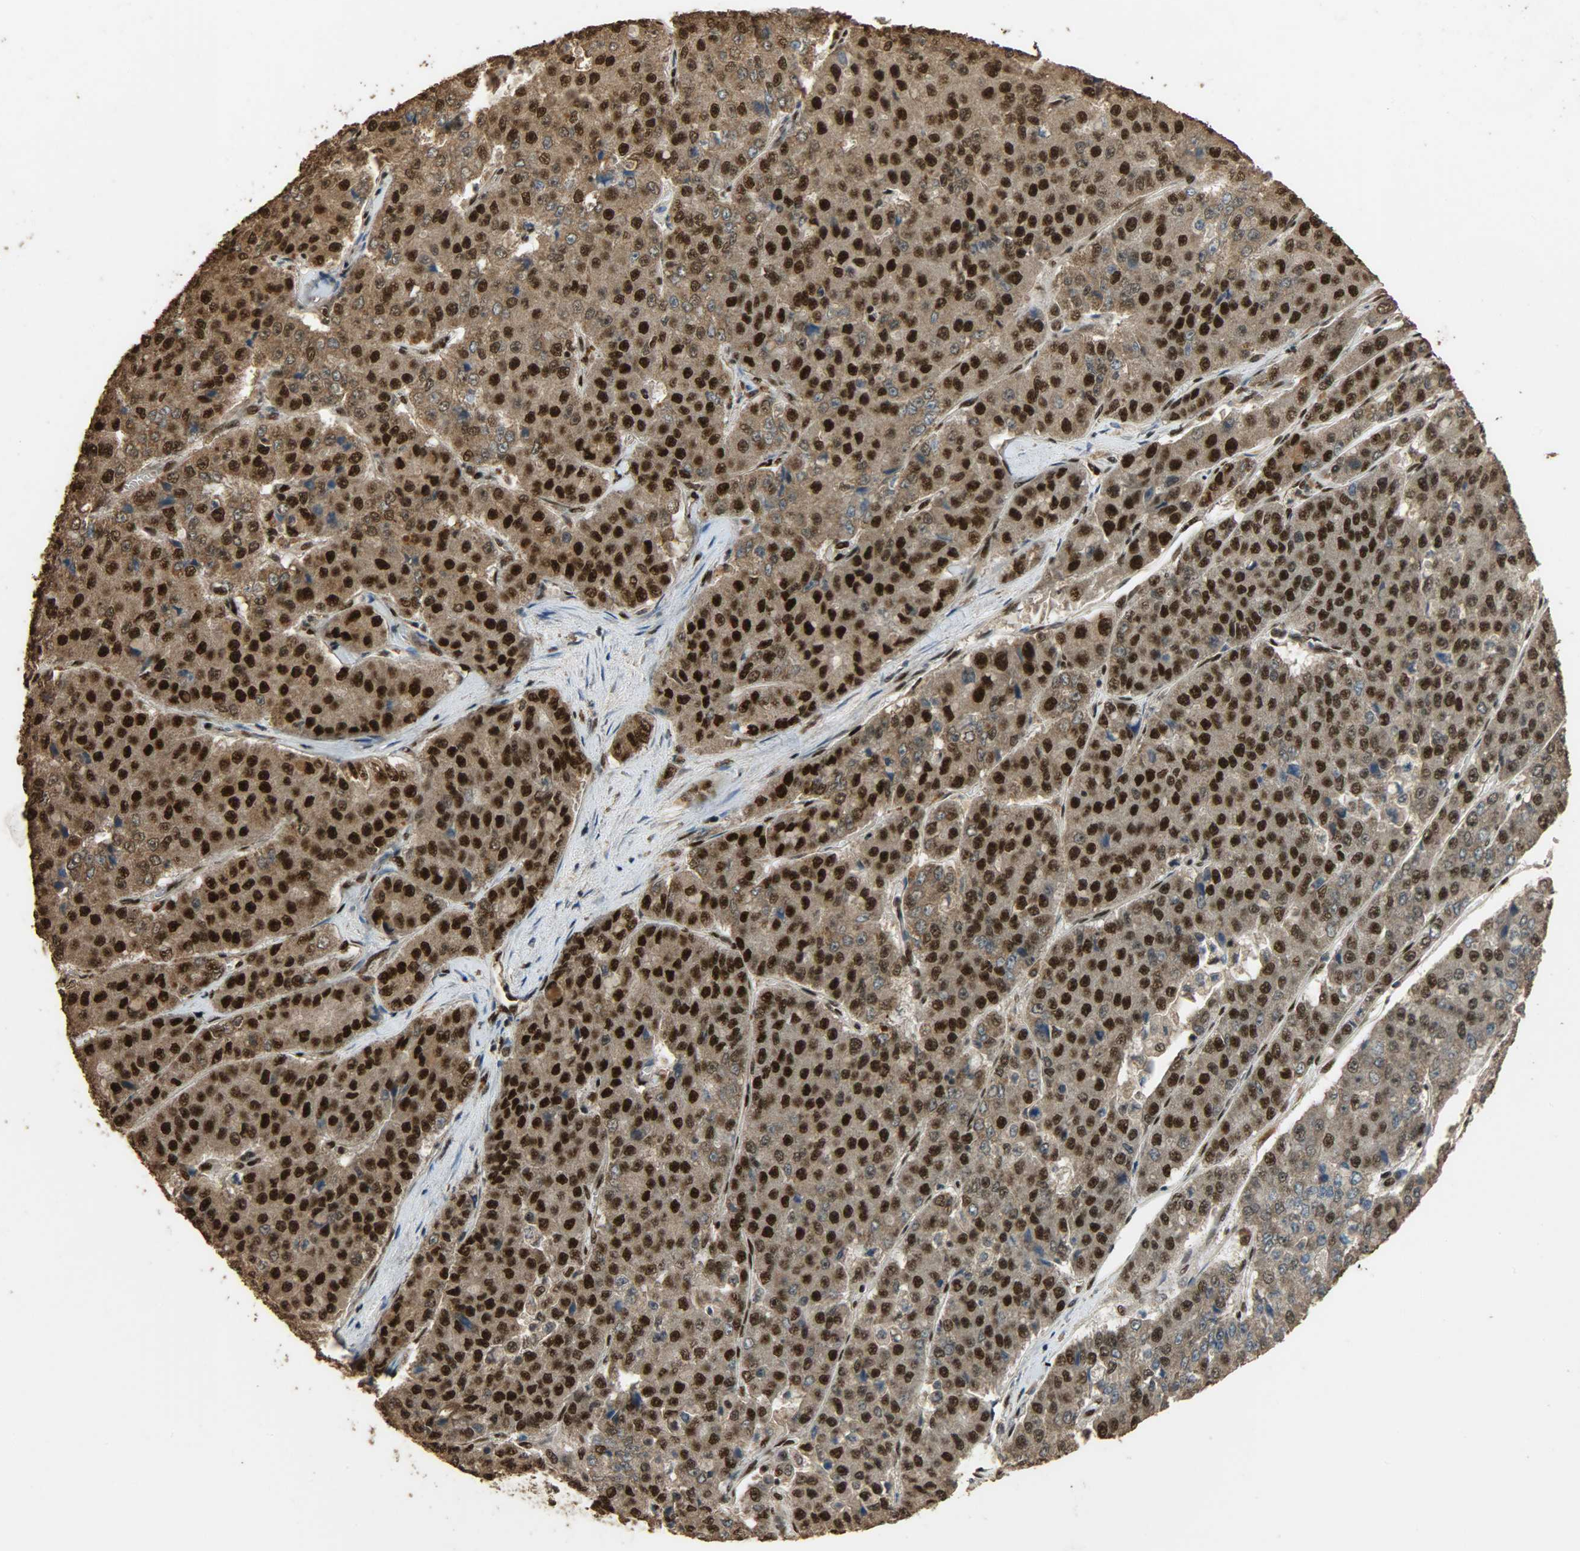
{"staining": {"intensity": "strong", "quantity": ">75%", "location": "cytoplasmic/membranous,nuclear"}, "tissue": "pancreatic cancer", "cell_type": "Tumor cells", "image_type": "cancer", "snomed": [{"axis": "morphology", "description": "Adenocarcinoma, NOS"}, {"axis": "topography", "description": "Pancreas"}], "caption": "This photomicrograph displays pancreatic cancer (adenocarcinoma) stained with immunohistochemistry to label a protein in brown. The cytoplasmic/membranous and nuclear of tumor cells show strong positivity for the protein. Nuclei are counter-stained blue.", "gene": "CCNT2", "patient": {"sex": "male", "age": 50}}